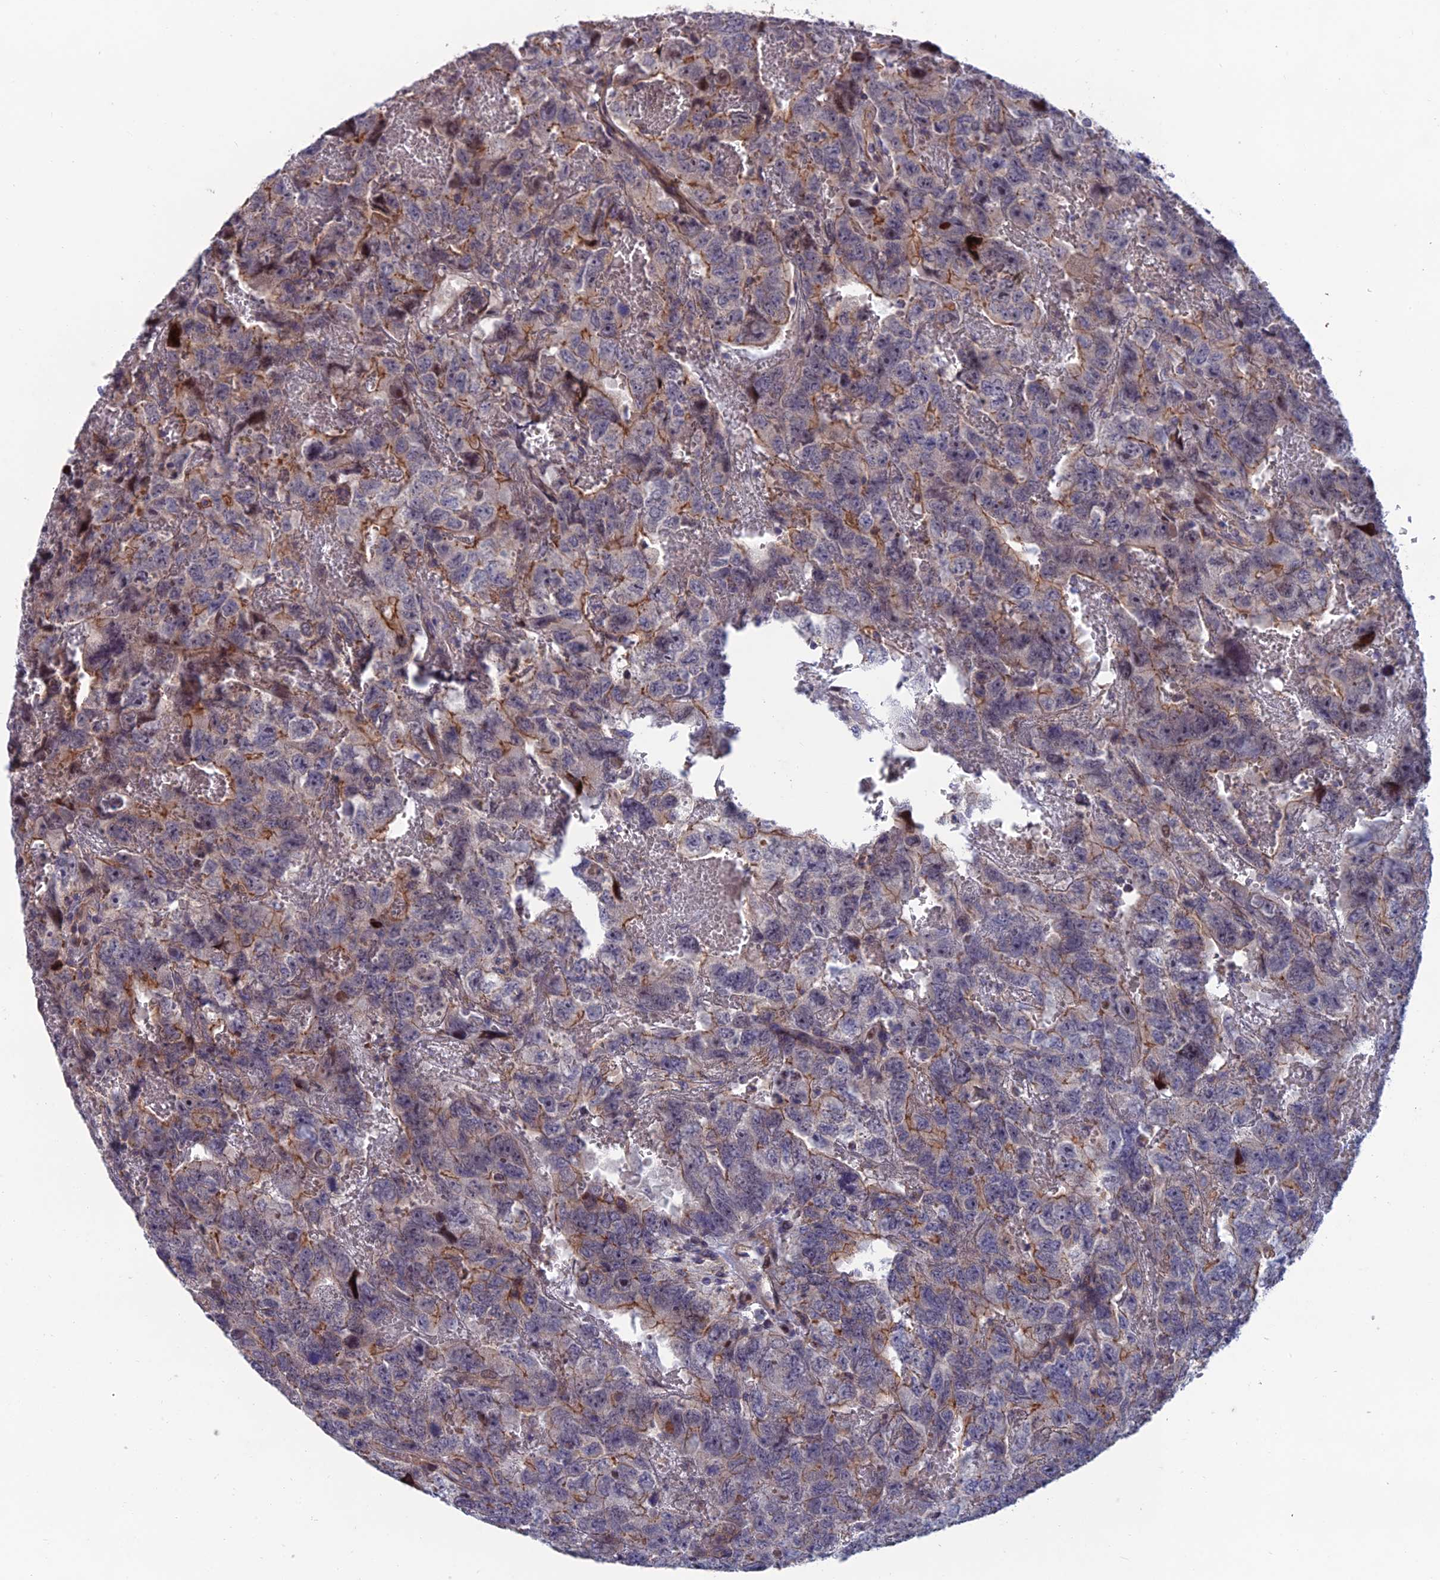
{"staining": {"intensity": "moderate", "quantity": "<25%", "location": "cytoplasmic/membranous"}, "tissue": "testis cancer", "cell_type": "Tumor cells", "image_type": "cancer", "snomed": [{"axis": "morphology", "description": "Carcinoma, Embryonal, NOS"}, {"axis": "topography", "description": "Testis"}], "caption": "Immunohistochemistry (IHC) staining of embryonal carcinoma (testis), which reveals low levels of moderate cytoplasmic/membranous expression in approximately <25% of tumor cells indicating moderate cytoplasmic/membranous protein positivity. The staining was performed using DAB (brown) for protein detection and nuclei were counterstained in hematoxylin (blue).", "gene": "USP37", "patient": {"sex": "male", "age": 45}}